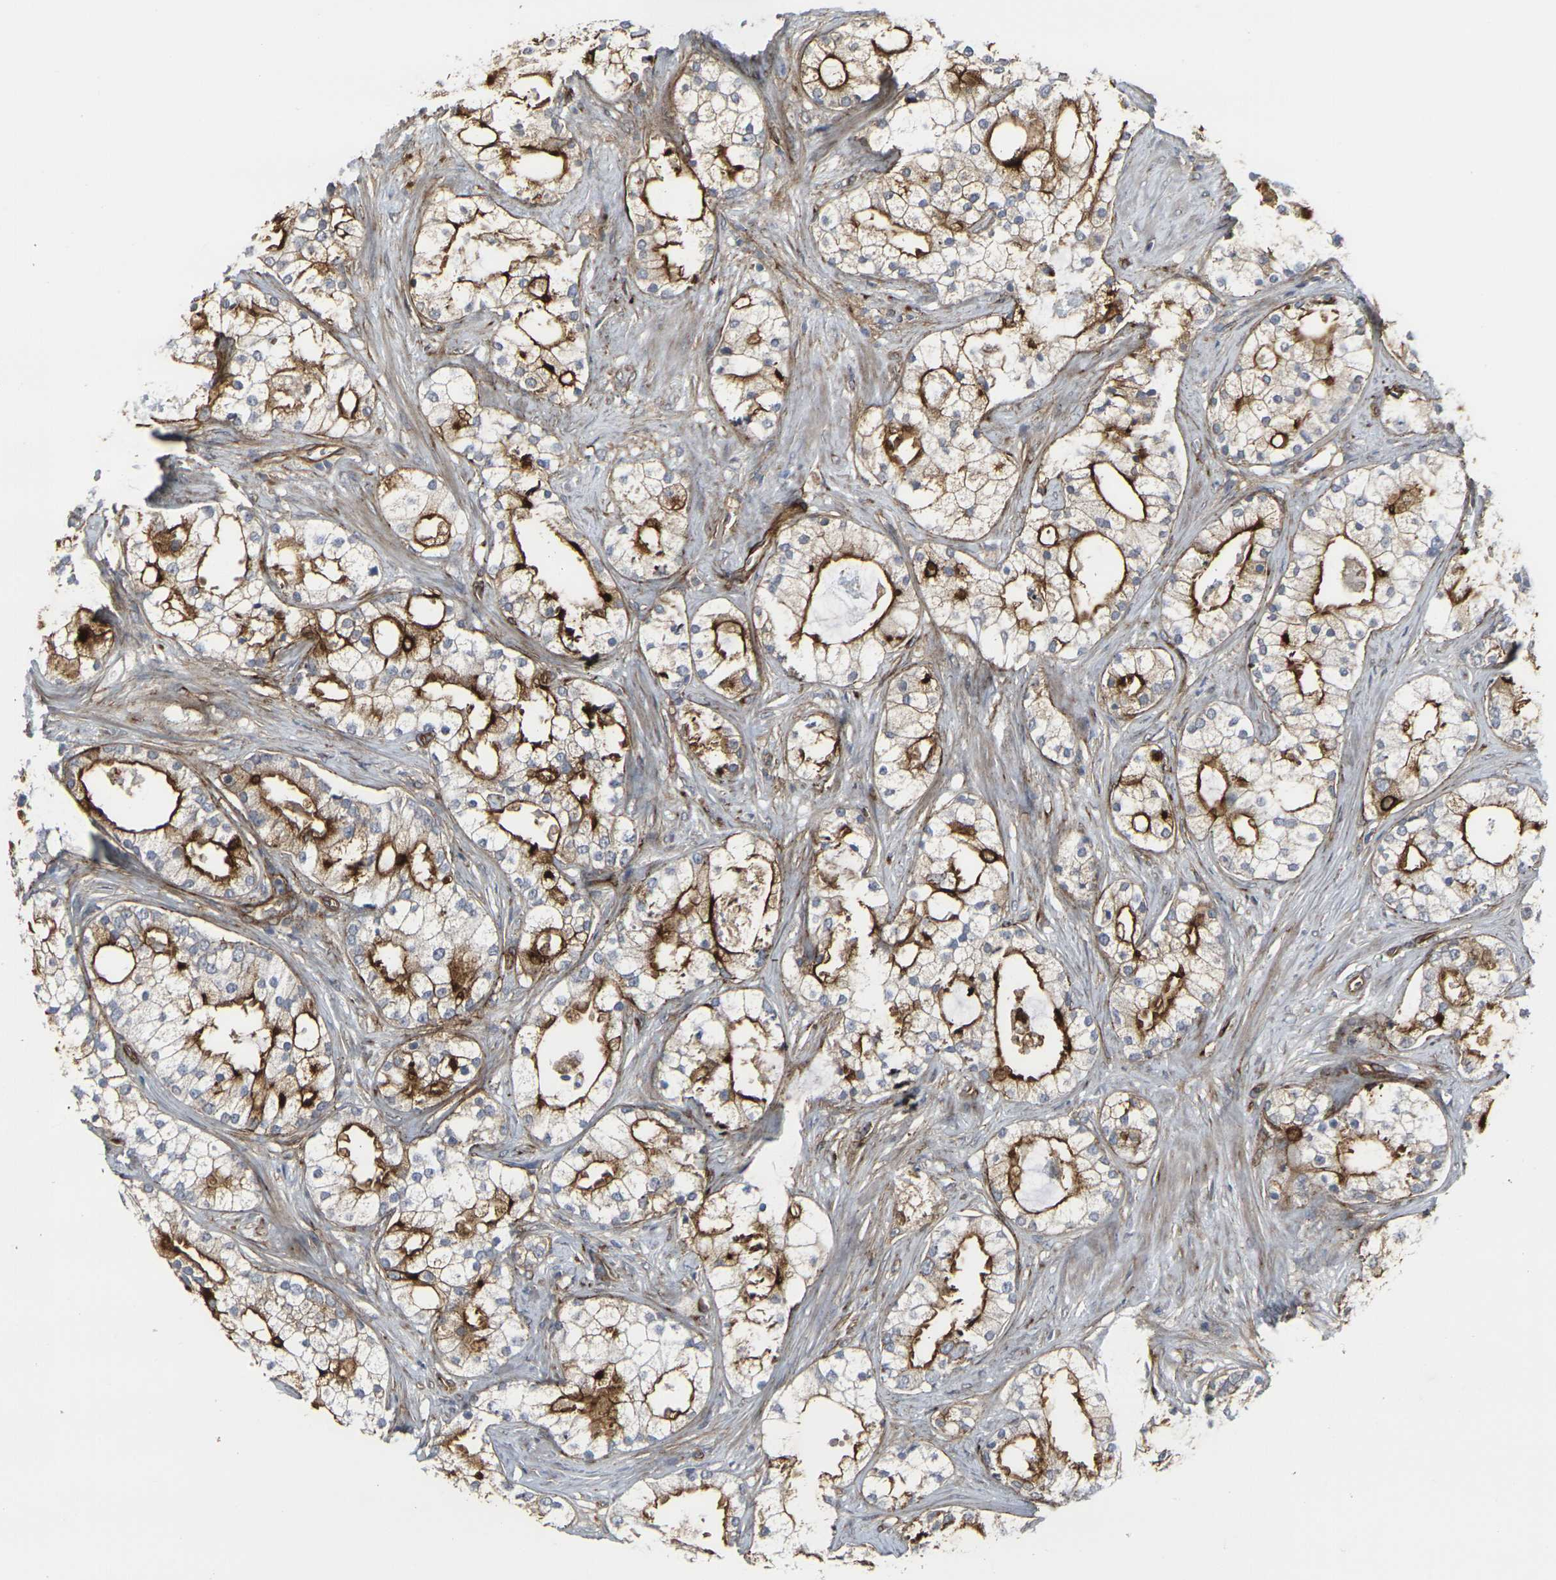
{"staining": {"intensity": "strong", "quantity": "25%-75%", "location": "cytoplasmic/membranous"}, "tissue": "prostate cancer", "cell_type": "Tumor cells", "image_type": "cancer", "snomed": [{"axis": "morphology", "description": "Adenocarcinoma, Low grade"}, {"axis": "topography", "description": "Prostate"}], "caption": "IHC of human prostate low-grade adenocarcinoma reveals high levels of strong cytoplasmic/membranous positivity in about 25%-75% of tumor cells.", "gene": "MYOF", "patient": {"sex": "male", "age": 58}}